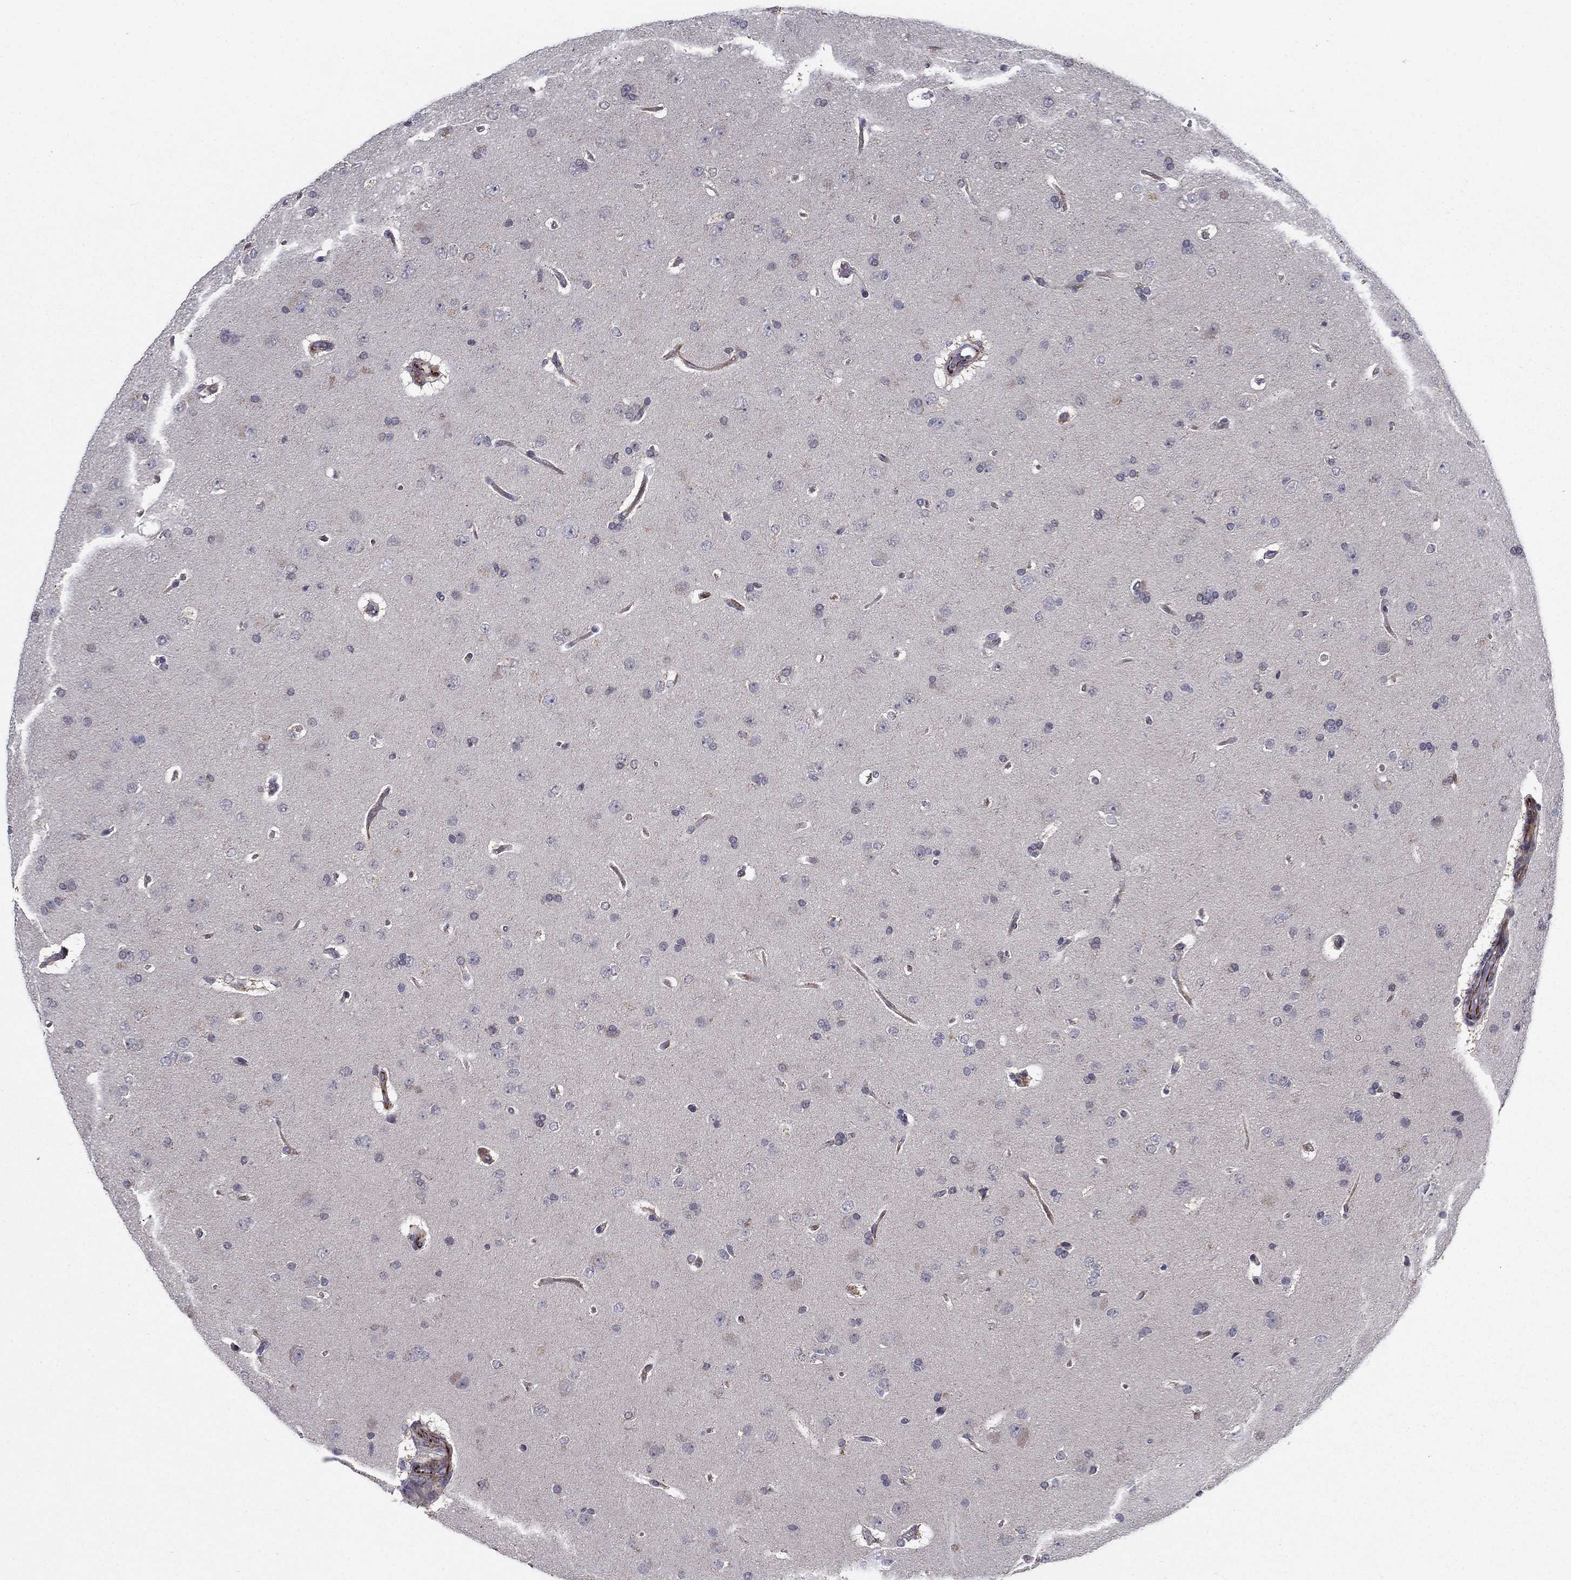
{"staining": {"intensity": "negative", "quantity": "none", "location": "none"}, "tissue": "glioma", "cell_type": "Tumor cells", "image_type": "cancer", "snomed": [{"axis": "morphology", "description": "Glioma, malignant, NOS"}, {"axis": "topography", "description": "Cerebral cortex"}], "caption": "This photomicrograph is of glioma (malignant) stained with immunohistochemistry to label a protein in brown with the nuclei are counter-stained blue. There is no expression in tumor cells.", "gene": "LACTB2", "patient": {"sex": "male", "age": 58}}